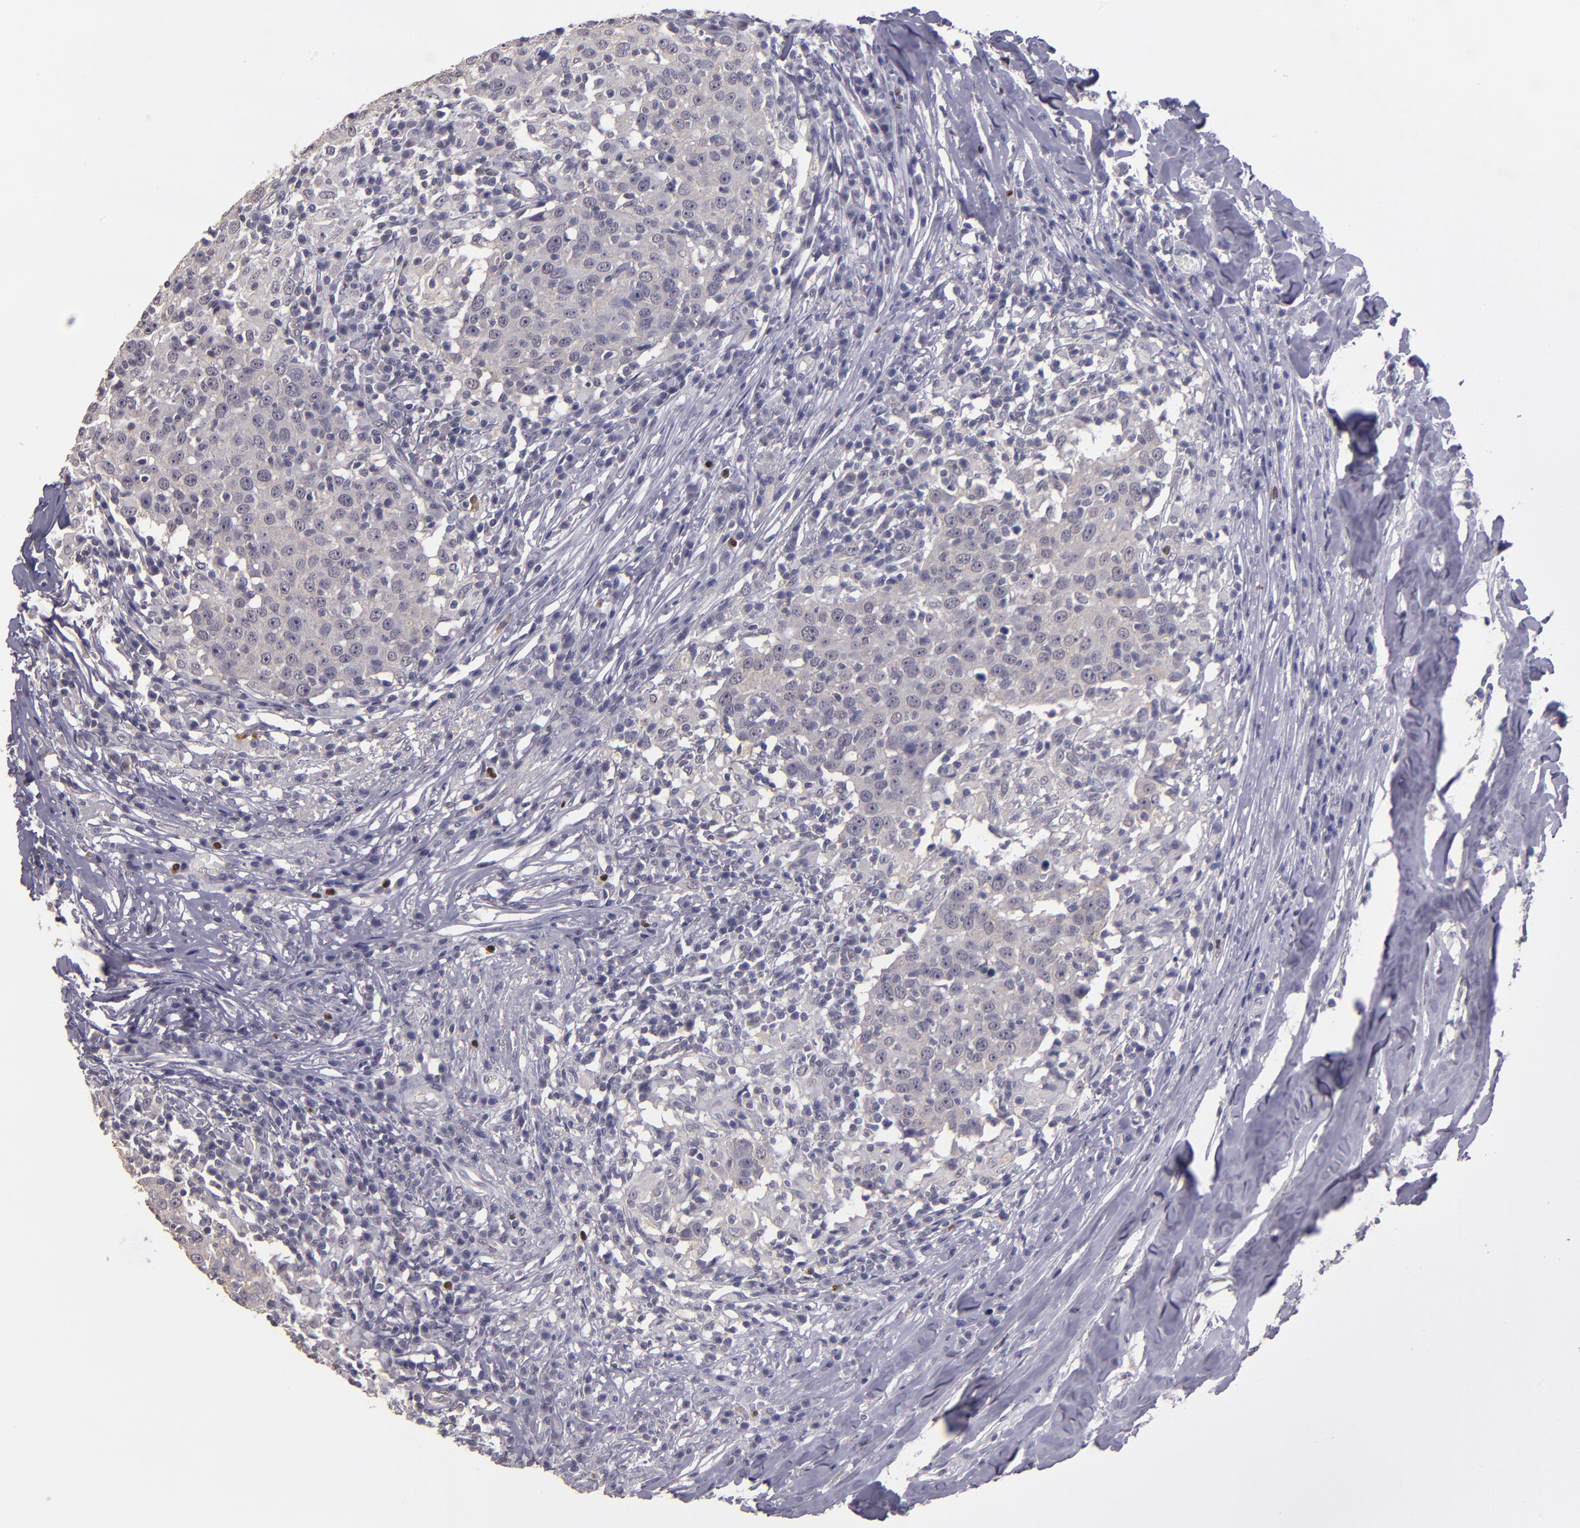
{"staining": {"intensity": "negative", "quantity": "none", "location": "none"}, "tissue": "head and neck cancer", "cell_type": "Tumor cells", "image_type": "cancer", "snomed": [{"axis": "morphology", "description": "Adenocarcinoma, NOS"}, {"axis": "topography", "description": "Salivary gland"}, {"axis": "topography", "description": "Head-Neck"}], "caption": "Immunohistochemical staining of human head and neck adenocarcinoma reveals no significant expression in tumor cells.", "gene": "CEBPE", "patient": {"sex": "female", "age": 65}}